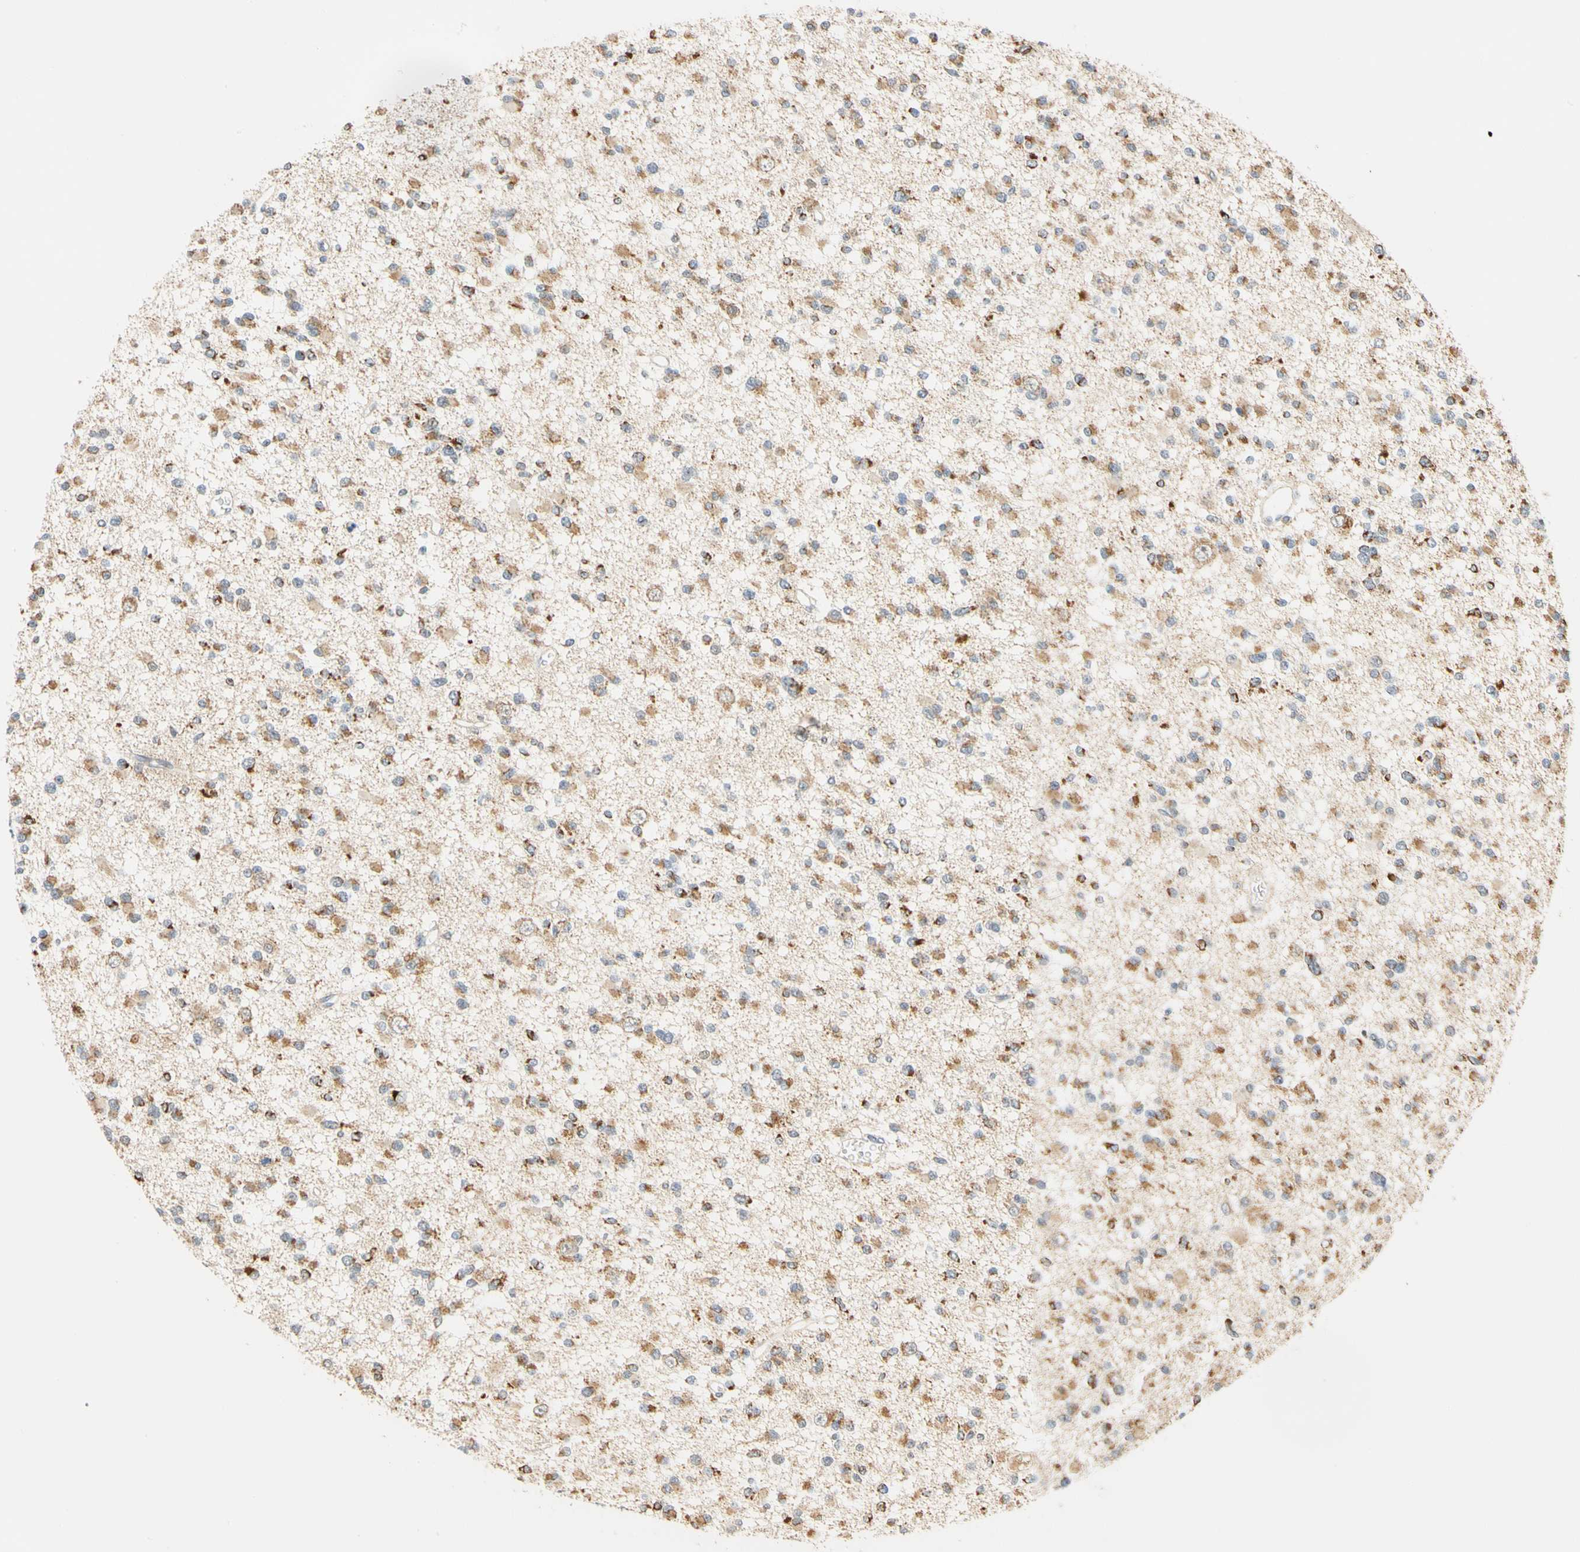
{"staining": {"intensity": "moderate", "quantity": ">75%", "location": "cytoplasmic/membranous"}, "tissue": "glioma", "cell_type": "Tumor cells", "image_type": "cancer", "snomed": [{"axis": "morphology", "description": "Glioma, malignant, Low grade"}, {"axis": "topography", "description": "Brain"}], "caption": "A brown stain labels moderate cytoplasmic/membranous expression of a protein in human glioma tumor cells.", "gene": "SFXN3", "patient": {"sex": "female", "age": 22}}